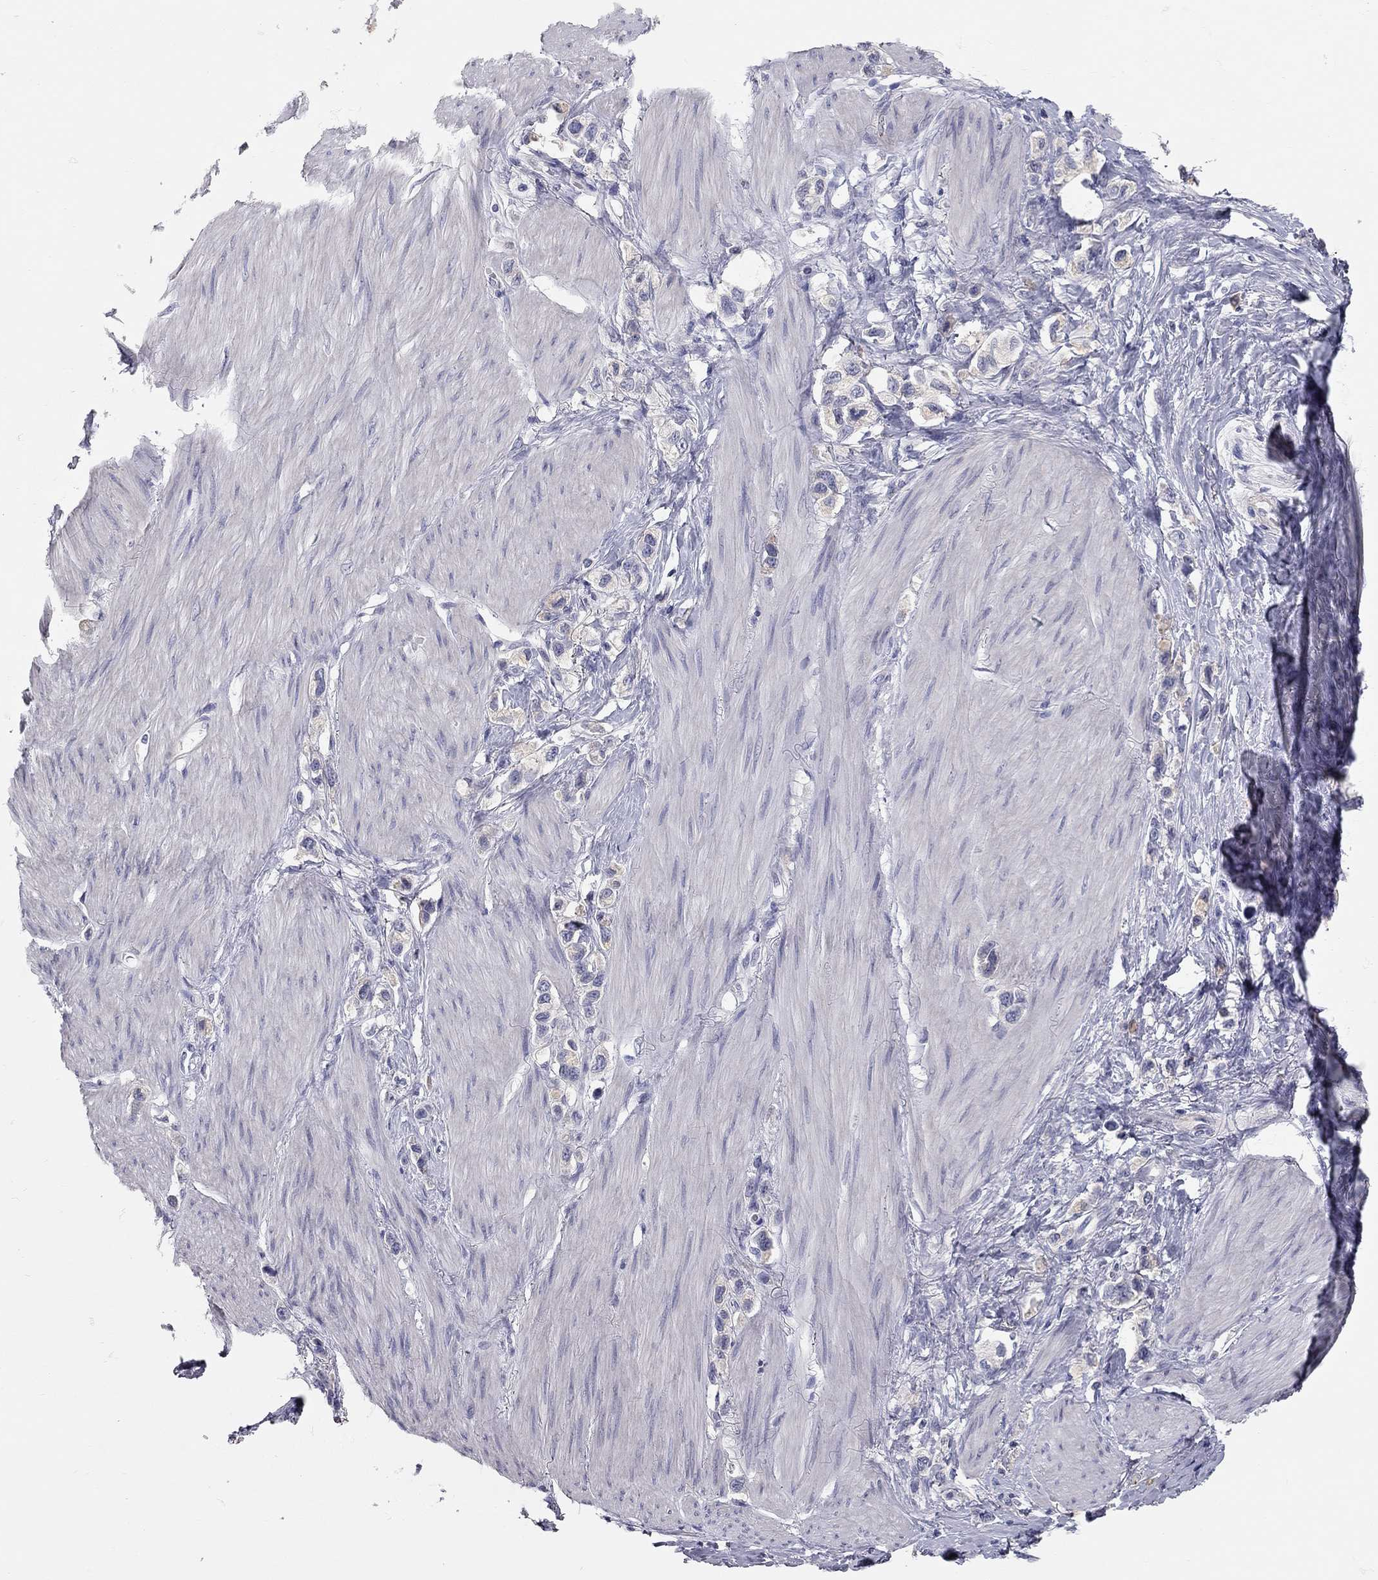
{"staining": {"intensity": "negative", "quantity": "none", "location": "none"}, "tissue": "stomach cancer", "cell_type": "Tumor cells", "image_type": "cancer", "snomed": [{"axis": "morphology", "description": "Normal tissue, NOS"}, {"axis": "morphology", "description": "Adenocarcinoma, NOS"}, {"axis": "morphology", "description": "Adenocarcinoma, High grade"}, {"axis": "topography", "description": "Stomach, upper"}, {"axis": "topography", "description": "Stomach"}], "caption": "Stomach cancer (adenocarcinoma) stained for a protein using immunohistochemistry (IHC) reveals no expression tumor cells.", "gene": "XAGE2", "patient": {"sex": "female", "age": 65}}